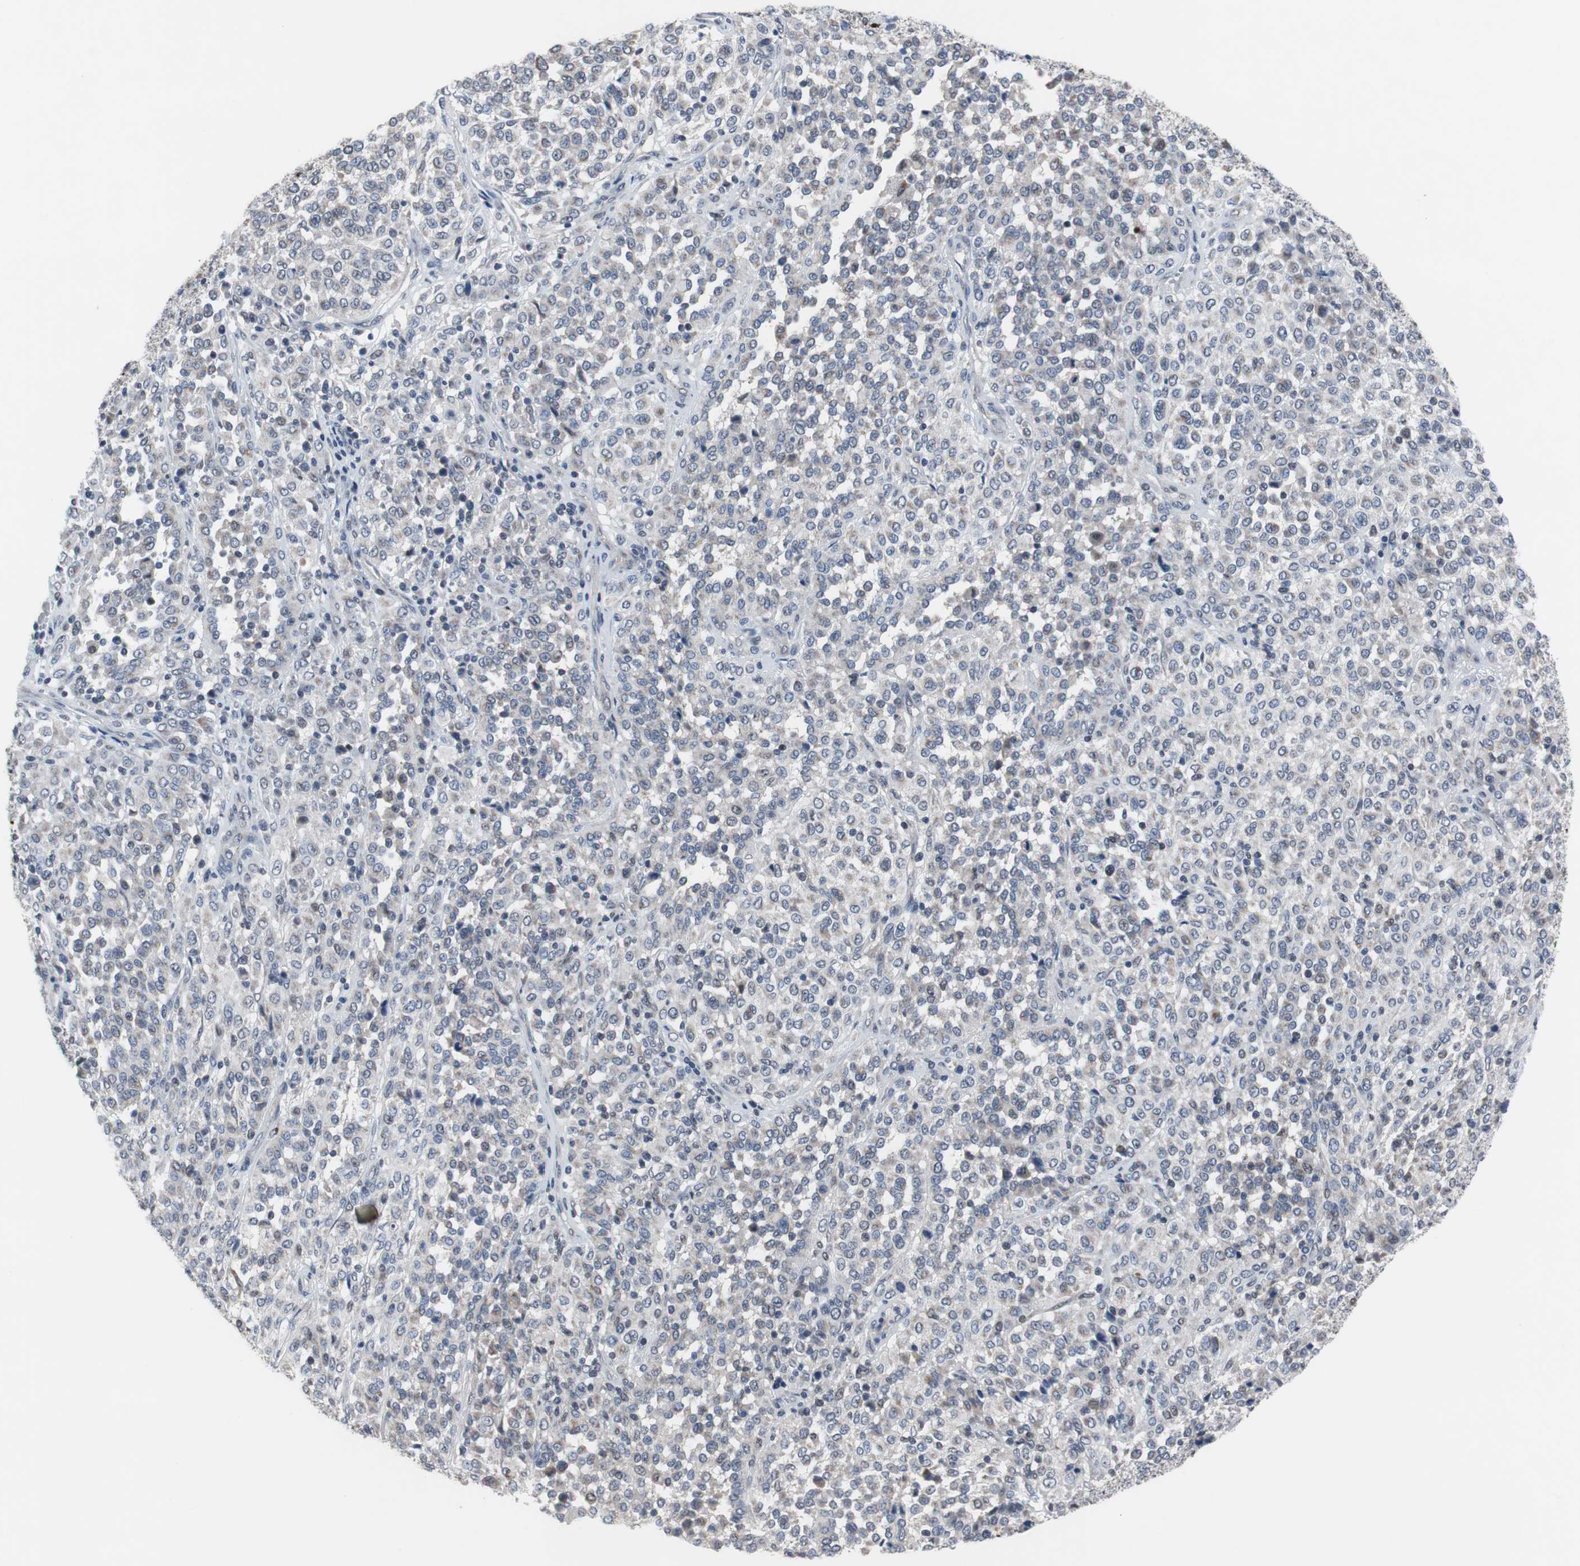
{"staining": {"intensity": "negative", "quantity": "none", "location": "none"}, "tissue": "melanoma", "cell_type": "Tumor cells", "image_type": "cancer", "snomed": [{"axis": "morphology", "description": "Malignant melanoma, Metastatic site"}, {"axis": "topography", "description": "Pancreas"}], "caption": "Tumor cells show no significant positivity in melanoma.", "gene": "RBM47", "patient": {"sex": "female", "age": 30}}